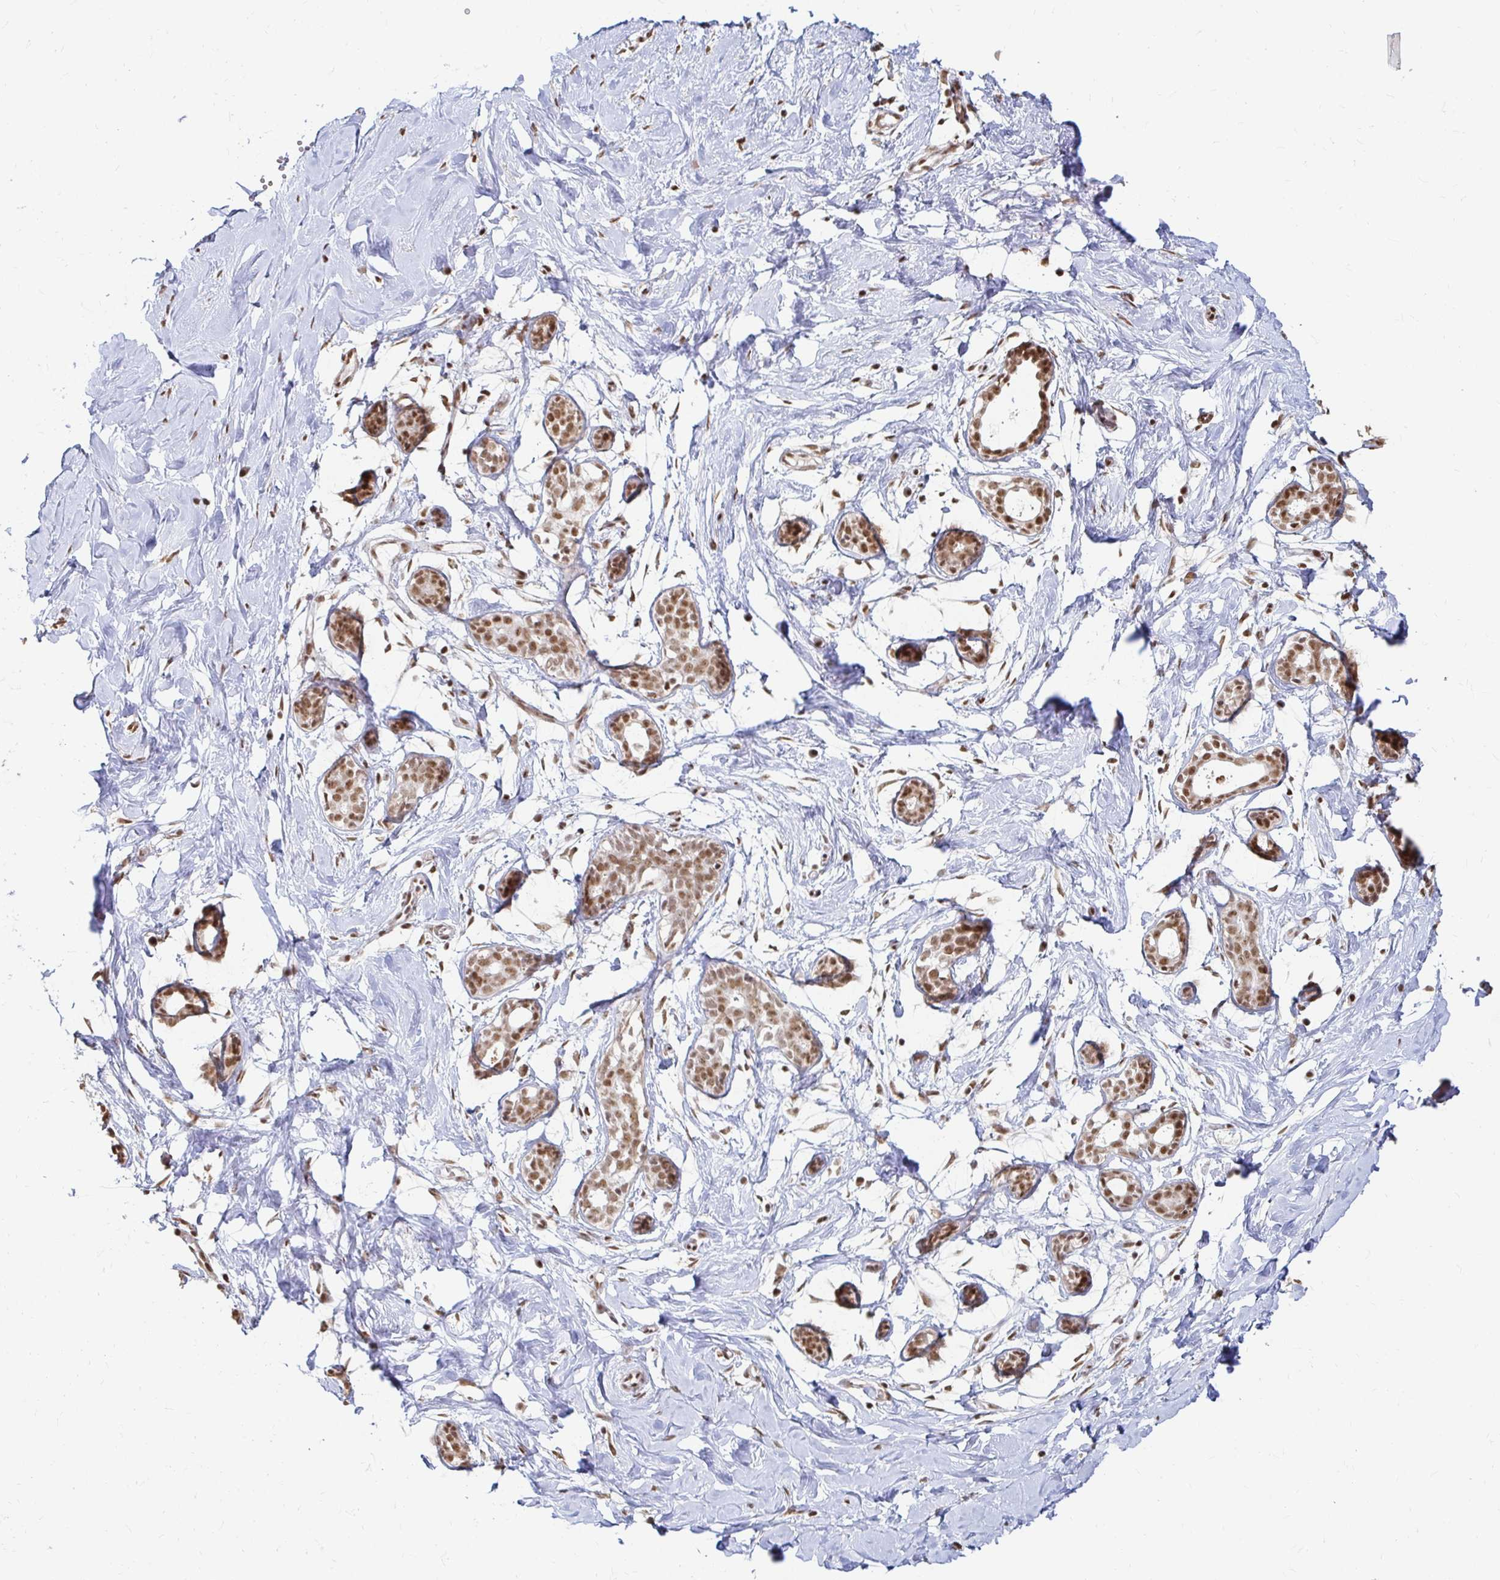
{"staining": {"intensity": "negative", "quantity": "none", "location": "none"}, "tissue": "breast", "cell_type": "Adipocytes", "image_type": "normal", "snomed": [{"axis": "morphology", "description": "Normal tissue, NOS"}, {"axis": "topography", "description": "Breast"}], "caption": "Immunohistochemistry (IHC) image of normal human breast stained for a protein (brown), which displays no expression in adipocytes.", "gene": "HNRNPU", "patient": {"sex": "female", "age": 27}}